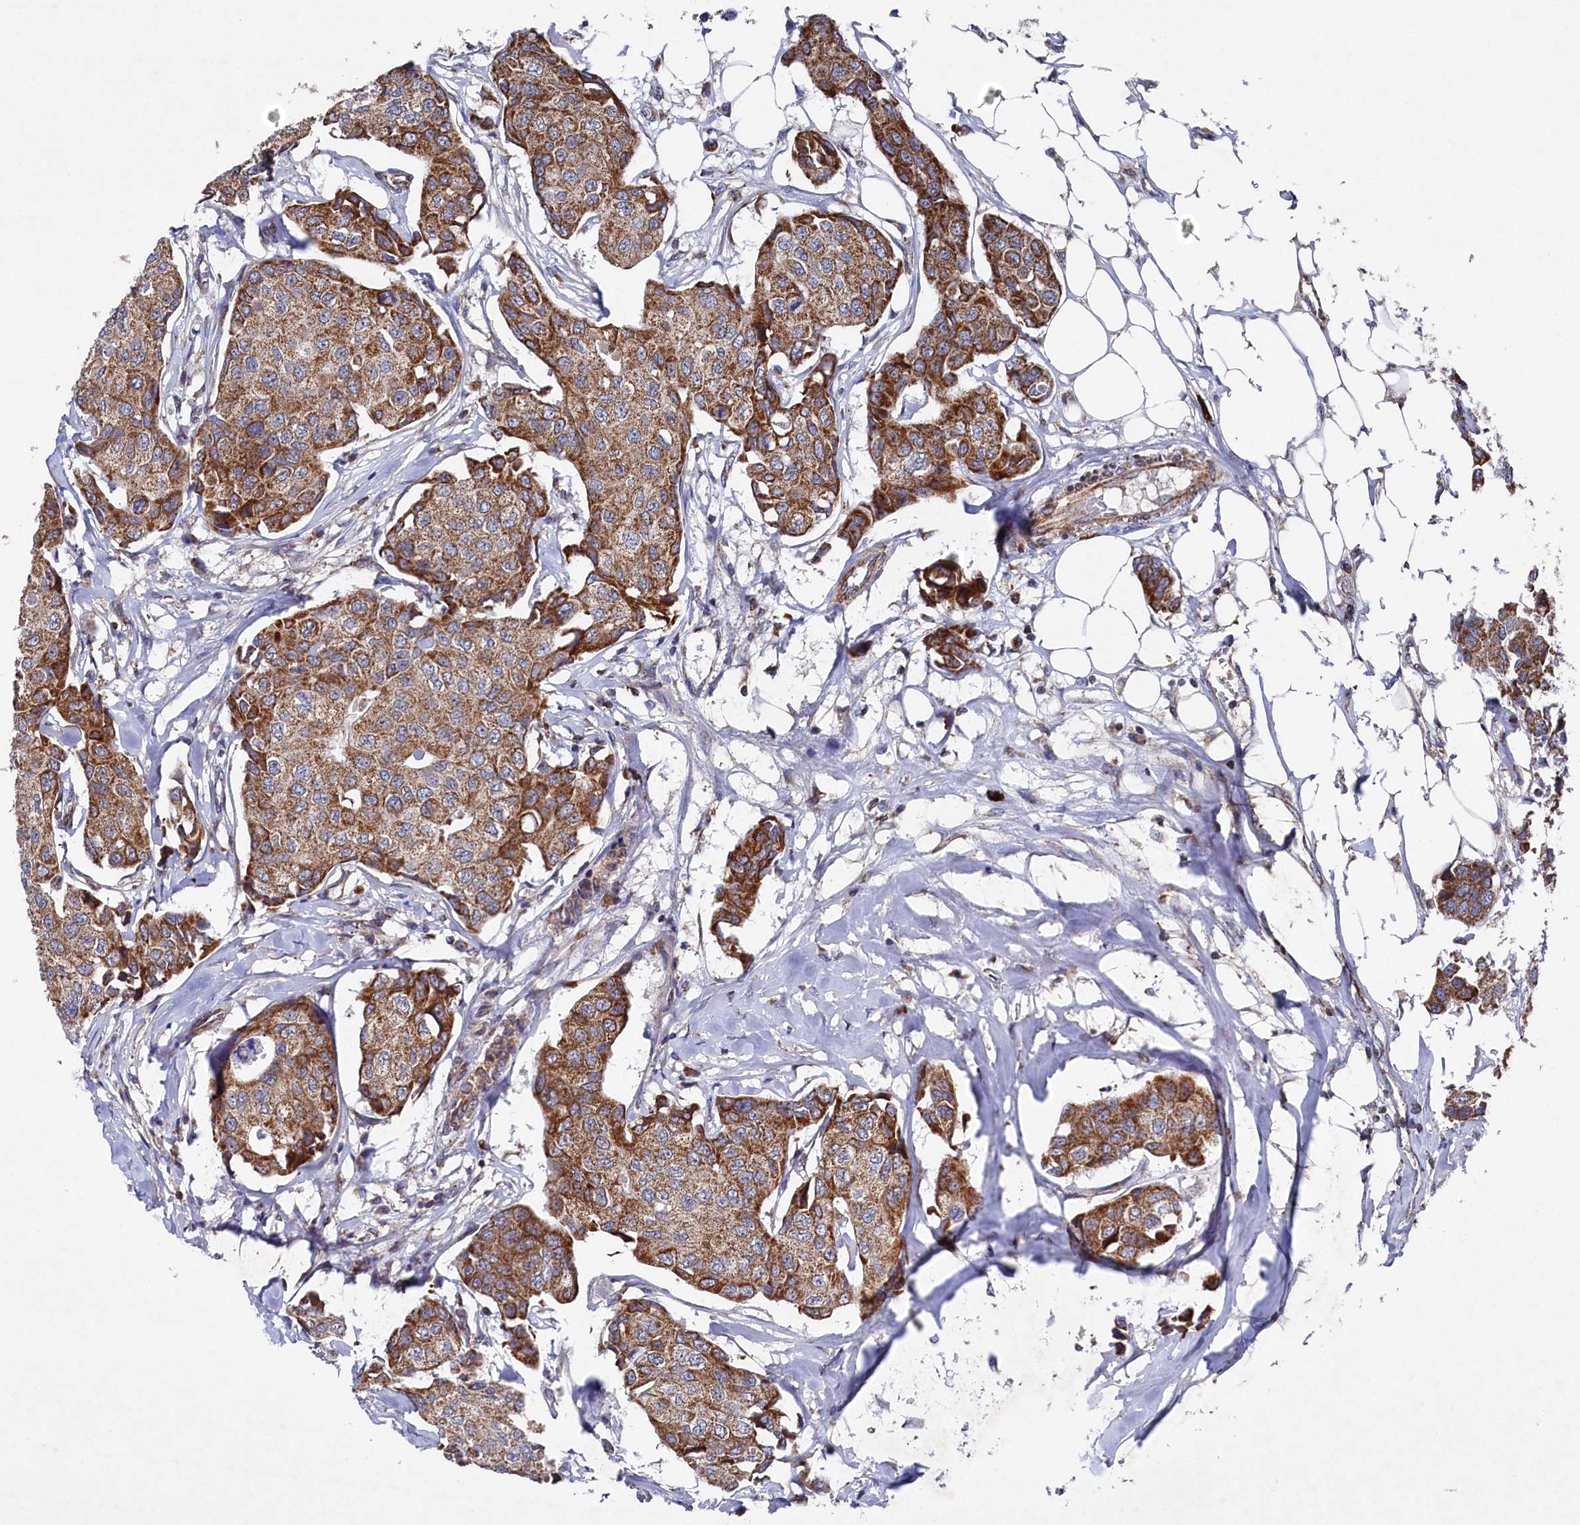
{"staining": {"intensity": "moderate", "quantity": ">75%", "location": "cytoplasmic/membranous"}, "tissue": "breast cancer", "cell_type": "Tumor cells", "image_type": "cancer", "snomed": [{"axis": "morphology", "description": "Duct carcinoma"}, {"axis": "topography", "description": "Breast"}], "caption": "DAB immunohistochemical staining of human breast cancer shows moderate cytoplasmic/membranous protein staining in approximately >75% of tumor cells. The staining is performed using DAB brown chromogen to label protein expression. The nuclei are counter-stained blue using hematoxylin.", "gene": "CHCHD1", "patient": {"sex": "female", "age": 80}}